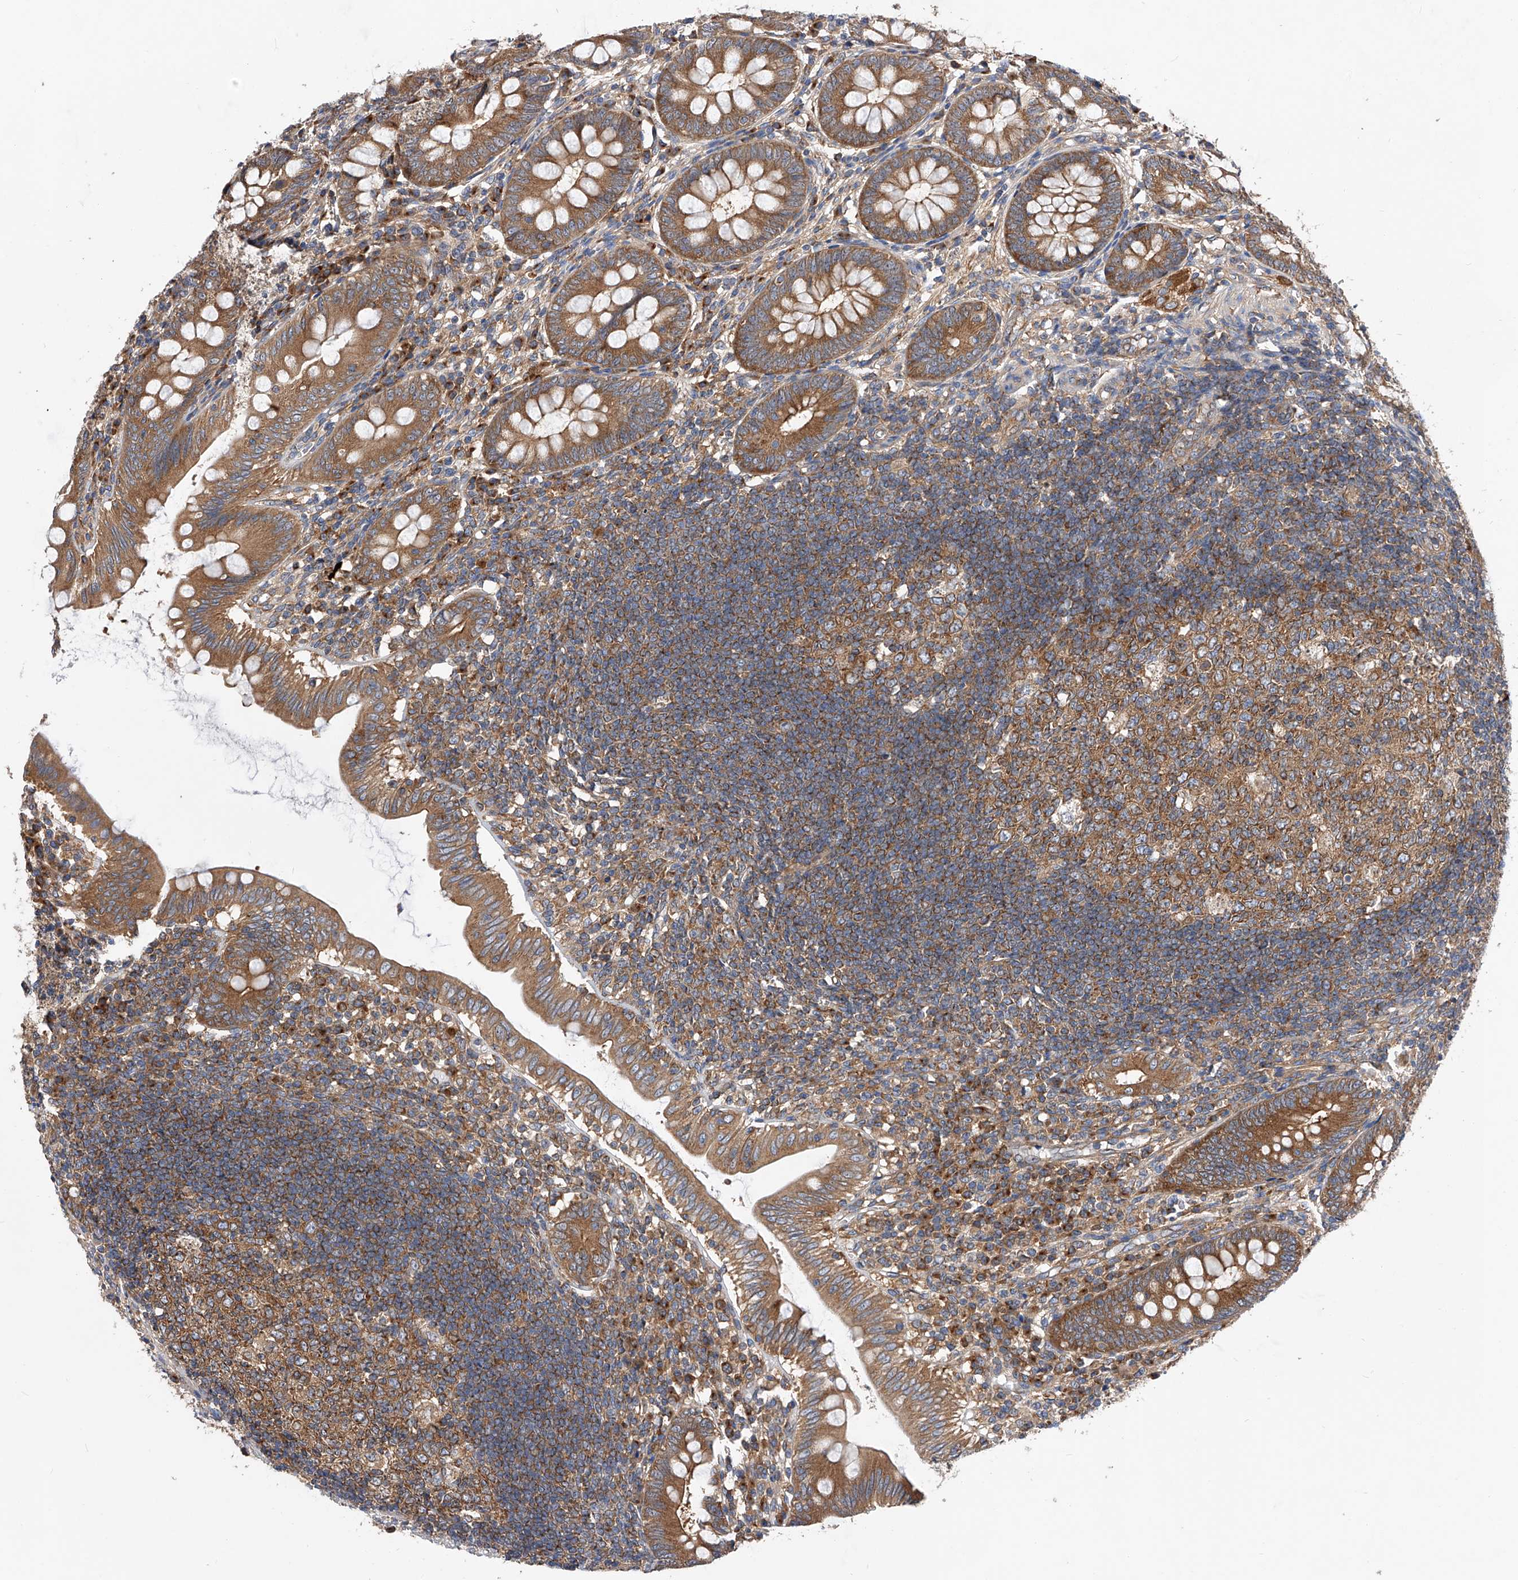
{"staining": {"intensity": "strong", "quantity": ">75%", "location": "cytoplasmic/membranous"}, "tissue": "appendix", "cell_type": "Glandular cells", "image_type": "normal", "snomed": [{"axis": "morphology", "description": "Normal tissue, NOS"}, {"axis": "topography", "description": "Appendix"}], "caption": "Appendix stained for a protein displays strong cytoplasmic/membranous positivity in glandular cells. (Stains: DAB (3,3'-diaminobenzidine) in brown, nuclei in blue, Microscopy: brightfield microscopy at high magnification).", "gene": "CFAP410", "patient": {"sex": "male", "age": 14}}